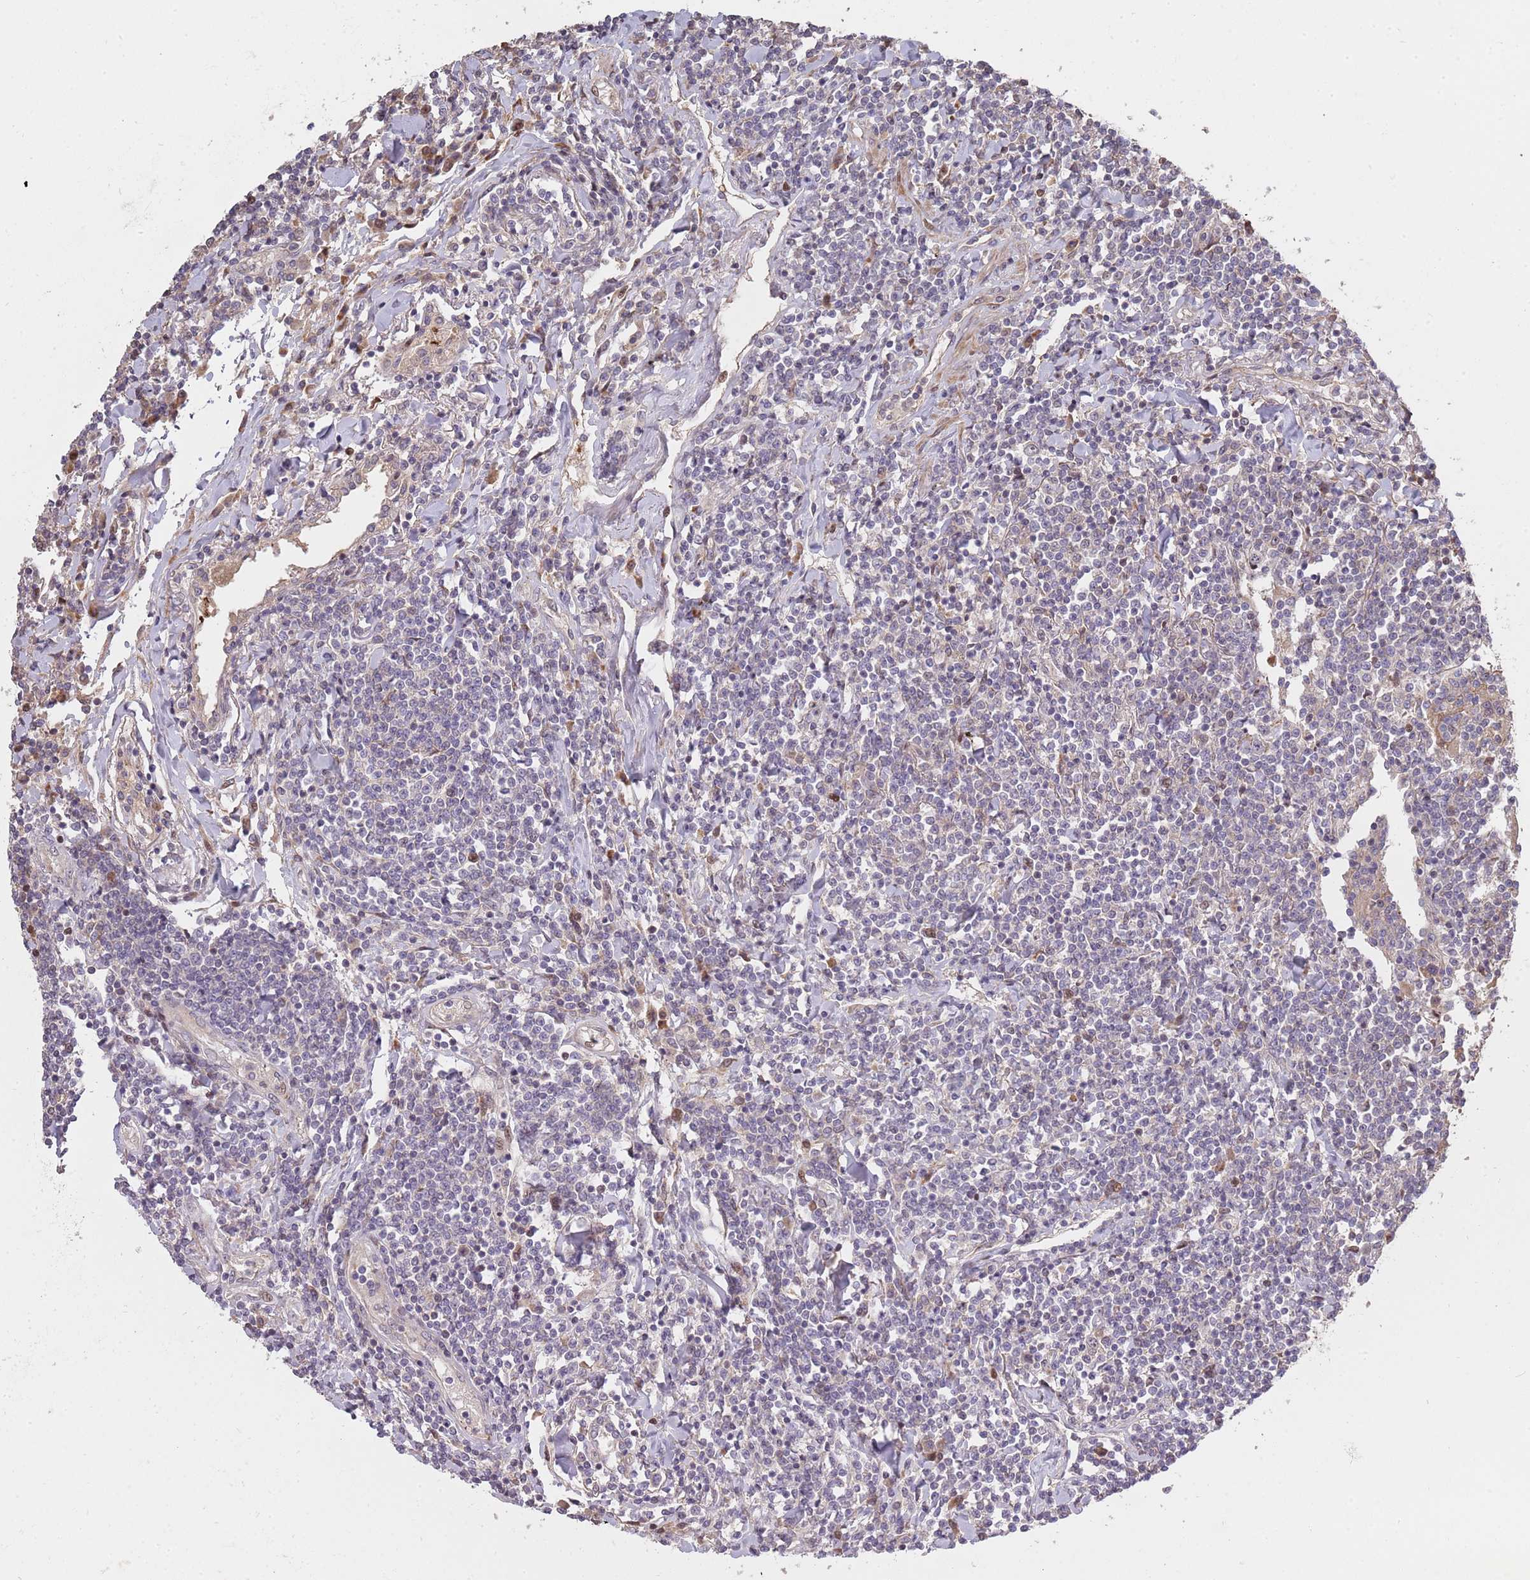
{"staining": {"intensity": "negative", "quantity": "none", "location": "none"}, "tissue": "lymphoma", "cell_type": "Tumor cells", "image_type": "cancer", "snomed": [{"axis": "morphology", "description": "Malignant lymphoma, non-Hodgkin's type, Low grade"}, {"axis": "topography", "description": "Lung"}], "caption": "Tumor cells are negative for brown protein staining in low-grade malignant lymphoma, non-Hodgkin's type.", "gene": "SYNDIG1L", "patient": {"sex": "female", "age": 71}}